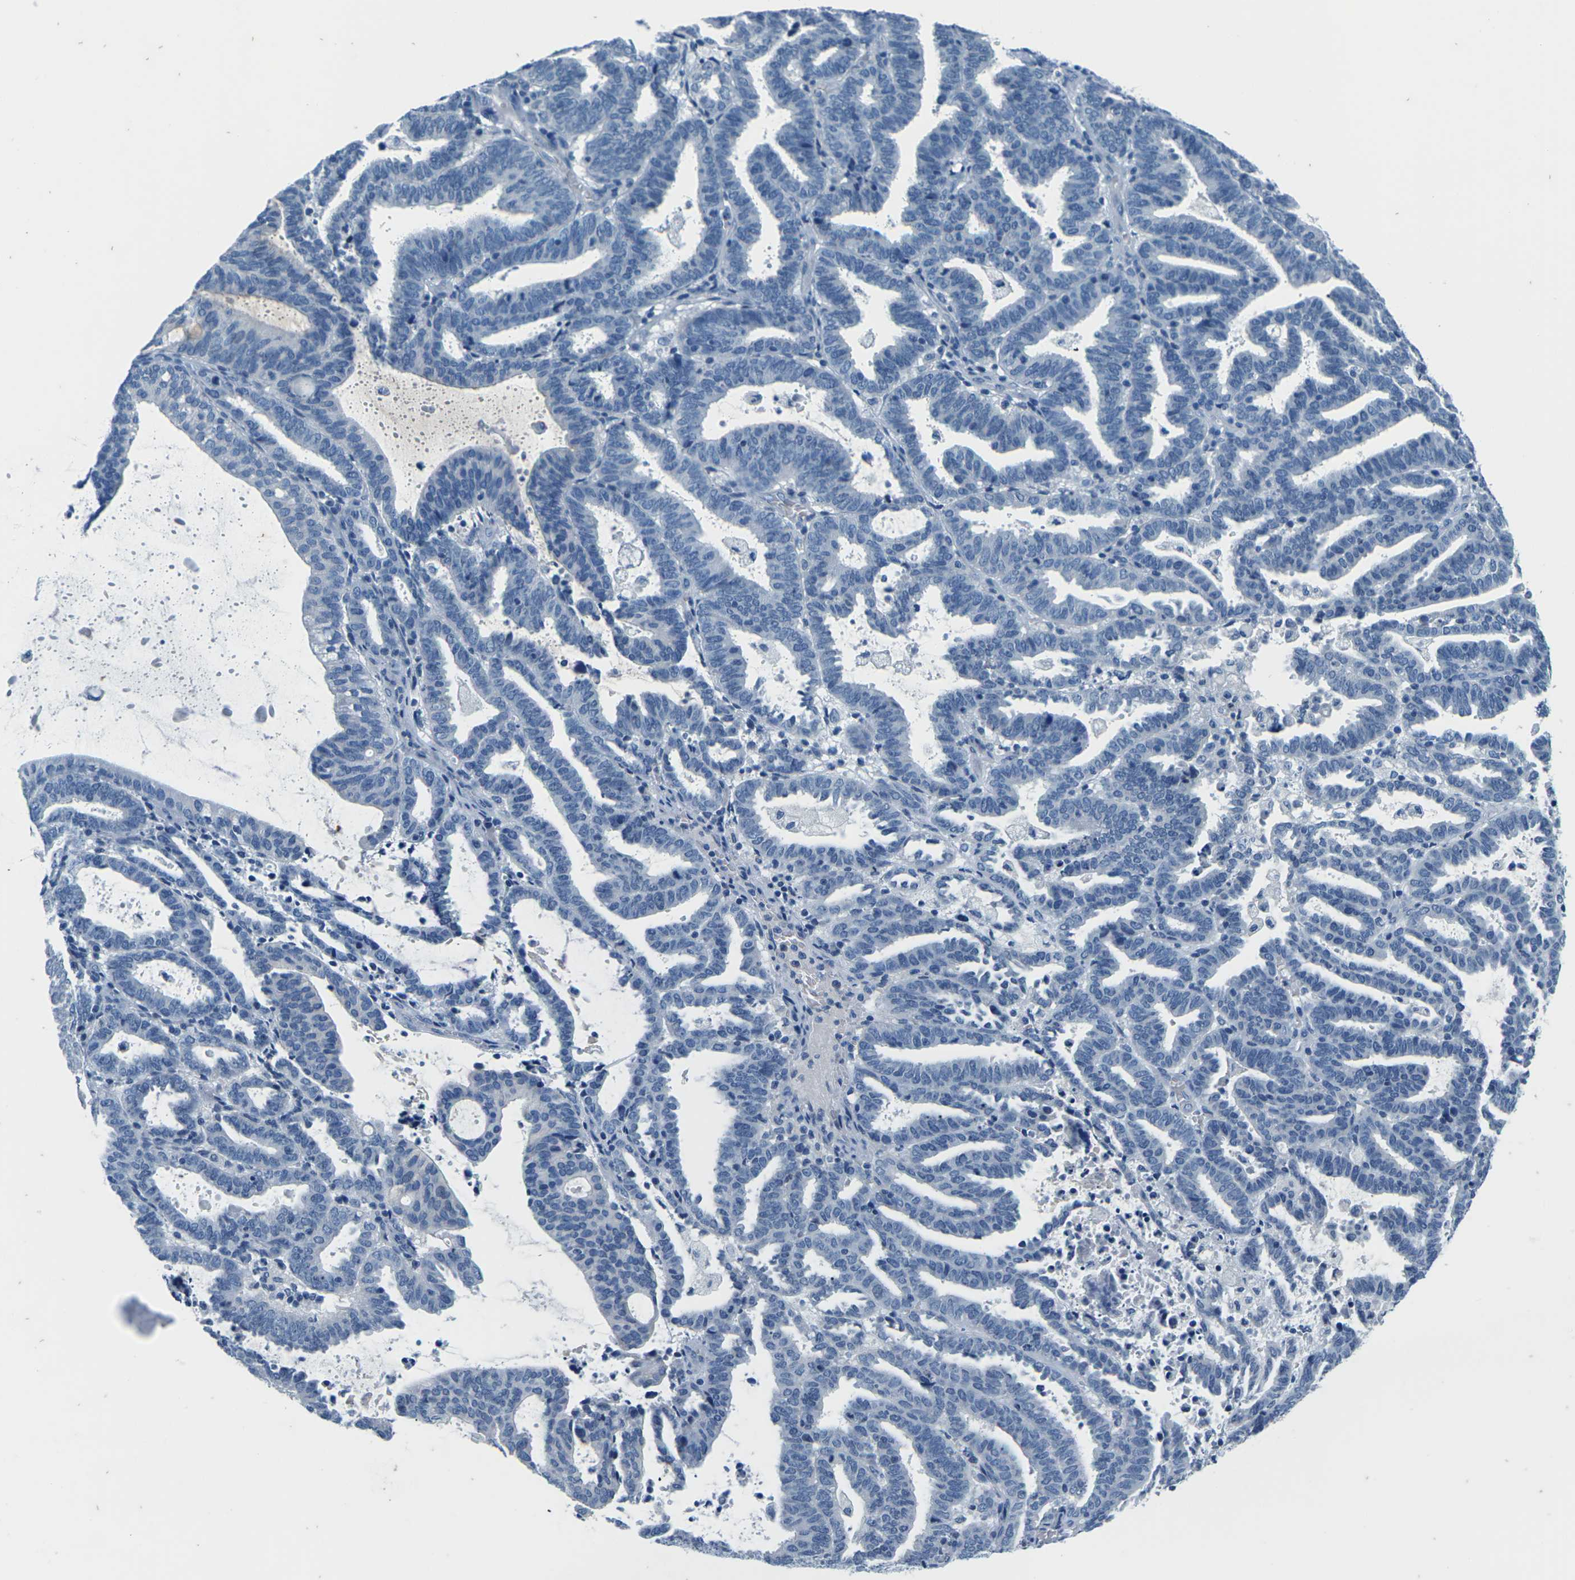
{"staining": {"intensity": "negative", "quantity": "none", "location": "none"}, "tissue": "endometrial cancer", "cell_type": "Tumor cells", "image_type": "cancer", "snomed": [{"axis": "morphology", "description": "Adenocarcinoma, NOS"}, {"axis": "topography", "description": "Uterus"}], "caption": "A histopathology image of human endometrial cancer is negative for staining in tumor cells.", "gene": "UMOD", "patient": {"sex": "female", "age": 83}}